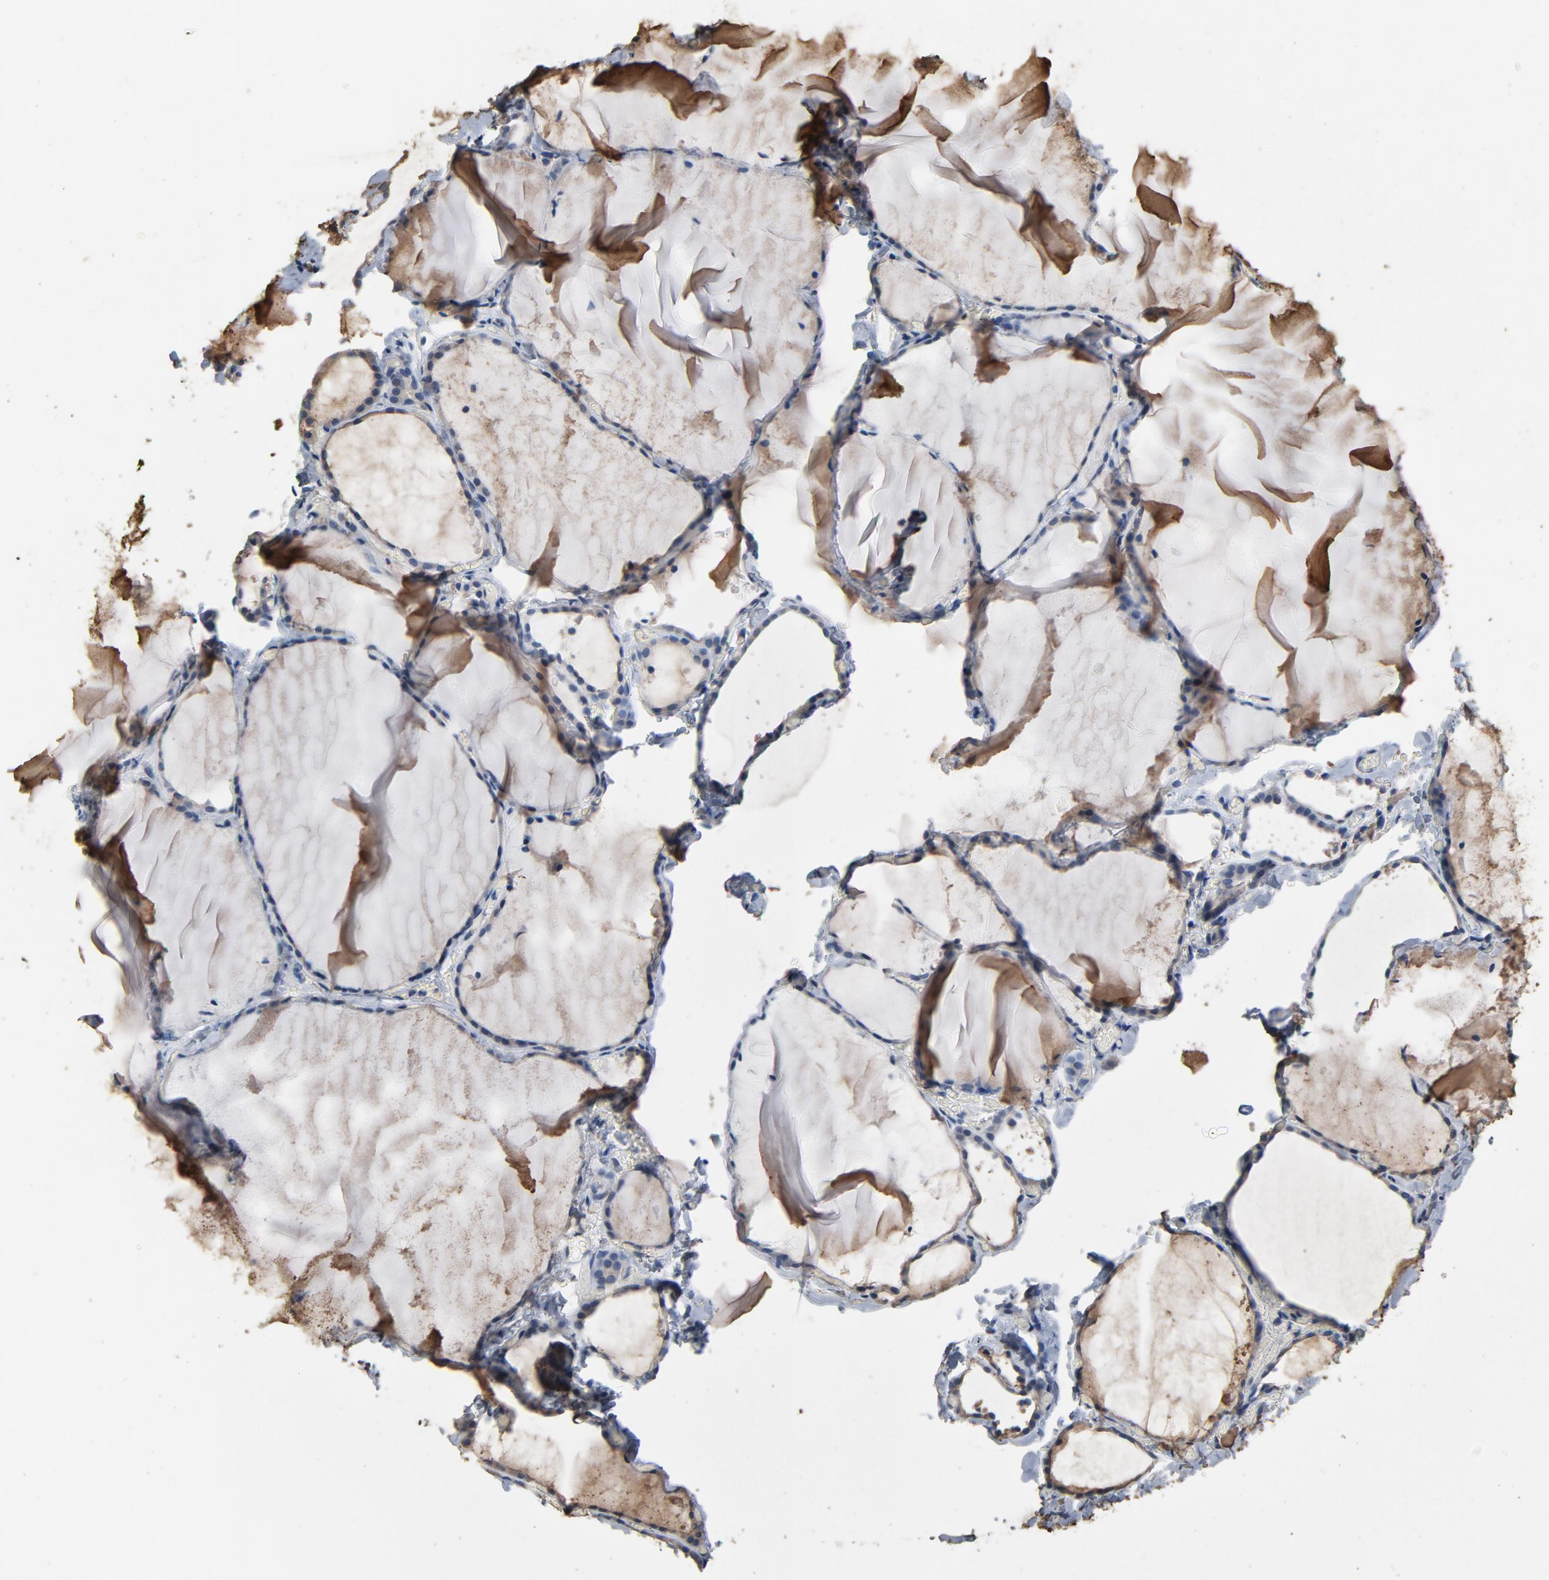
{"staining": {"intensity": "negative", "quantity": "none", "location": "none"}, "tissue": "thyroid gland", "cell_type": "Glandular cells", "image_type": "normal", "snomed": [{"axis": "morphology", "description": "Normal tissue, NOS"}, {"axis": "topography", "description": "Thyroid gland"}], "caption": "DAB immunohistochemical staining of unremarkable human thyroid gland exhibits no significant positivity in glandular cells. Brightfield microscopy of immunohistochemistry (IHC) stained with DAB (brown) and hematoxylin (blue), captured at high magnification.", "gene": "SOX6", "patient": {"sex": "female", "age": 22}}